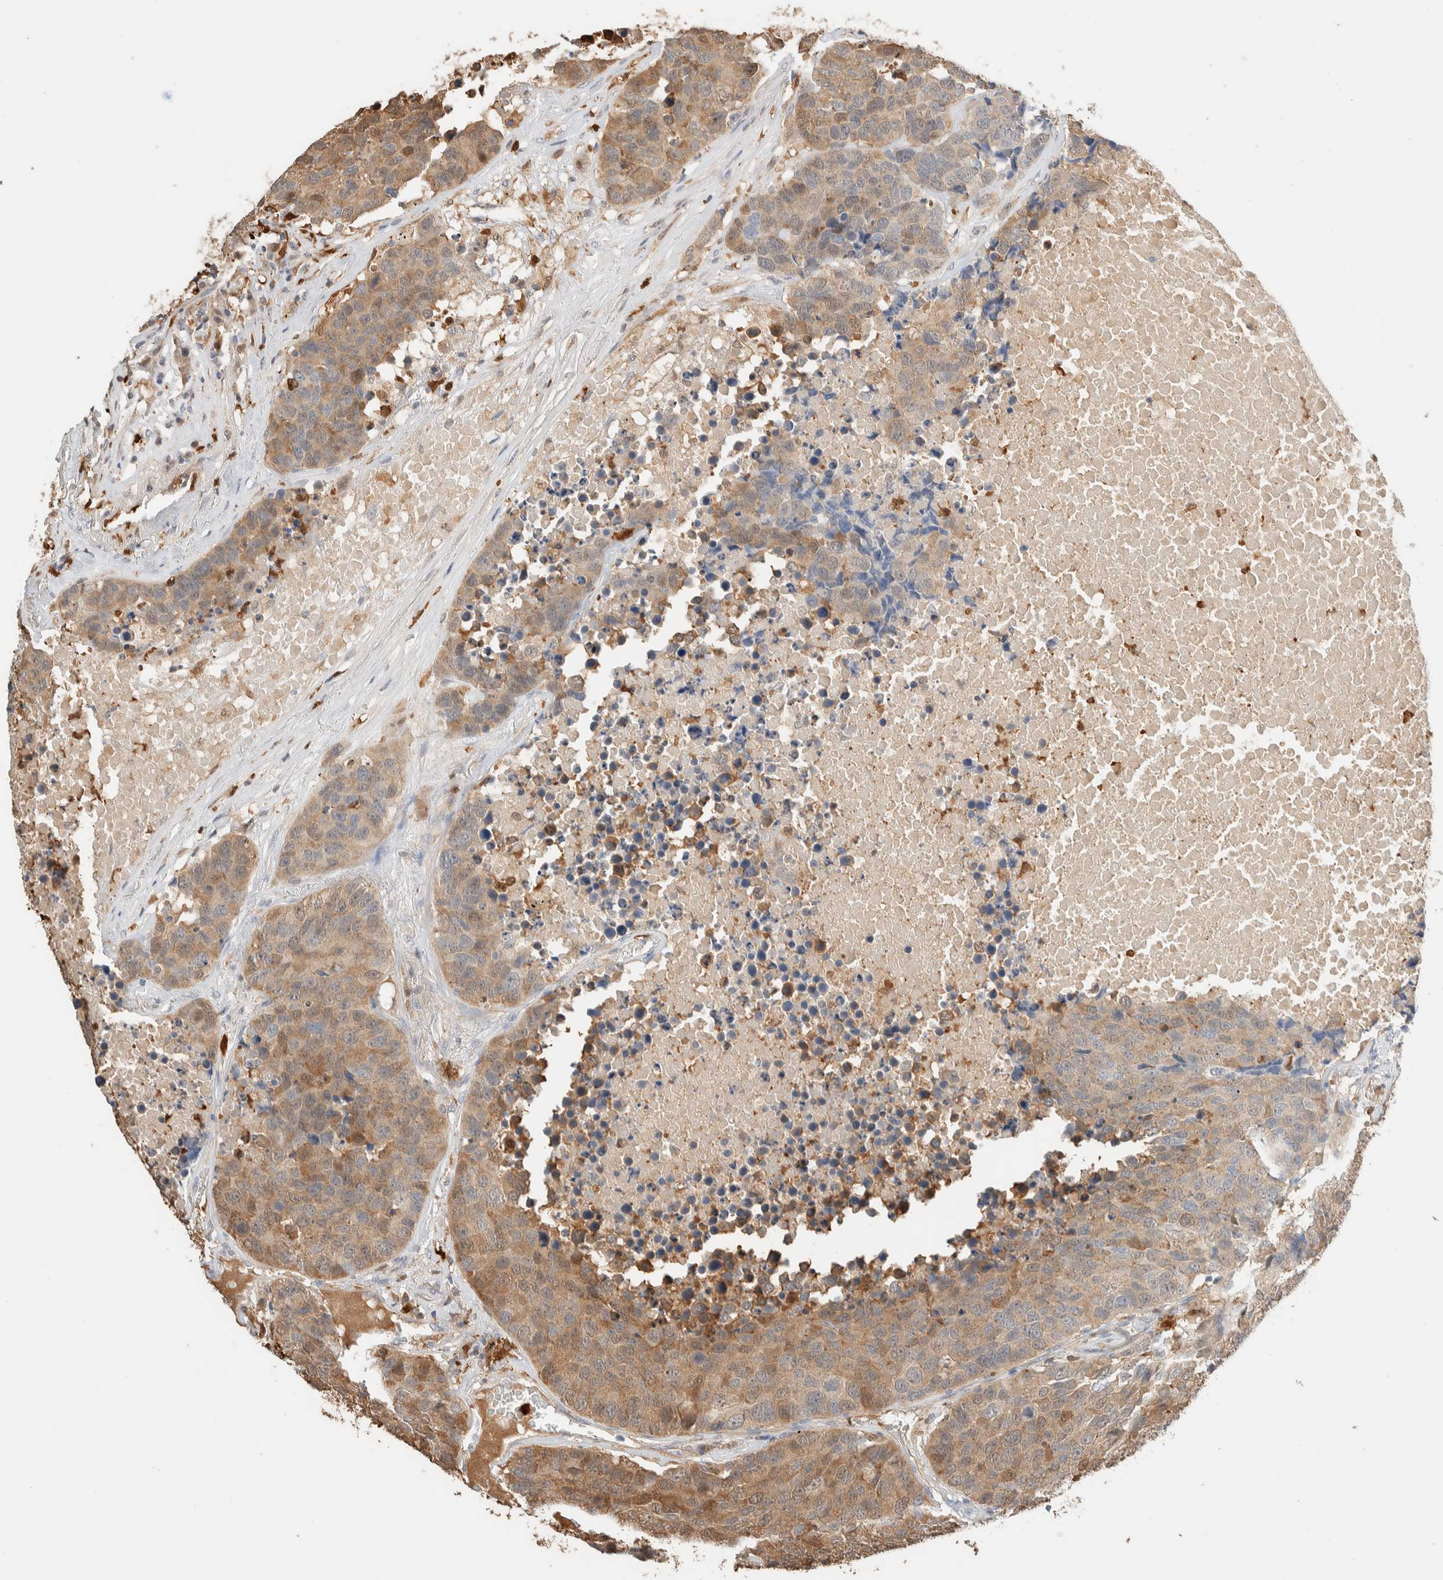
{"staining": {"intensity": "moderate", "quantity": "<25%", "location": "cytoplasmic/membranous"}, "tissue": "carcinoid", "cell_type": "Tumor cells", "image_type": "cancer", "snomed": [{"axis": "morphology", "description": "Carcinoid, malignant, NOS"}, {"axis": "topography", "description": "Lung"}], "caption": "A histopathology image of carcinoid (malignant) stained for a protein demonstrates moderate cytoplasmic/membranous brown staining in tumor cells. Nuclei are stained in blue.", "gene": "SETD4", "patient": {"sex": "male", "age": 60}}